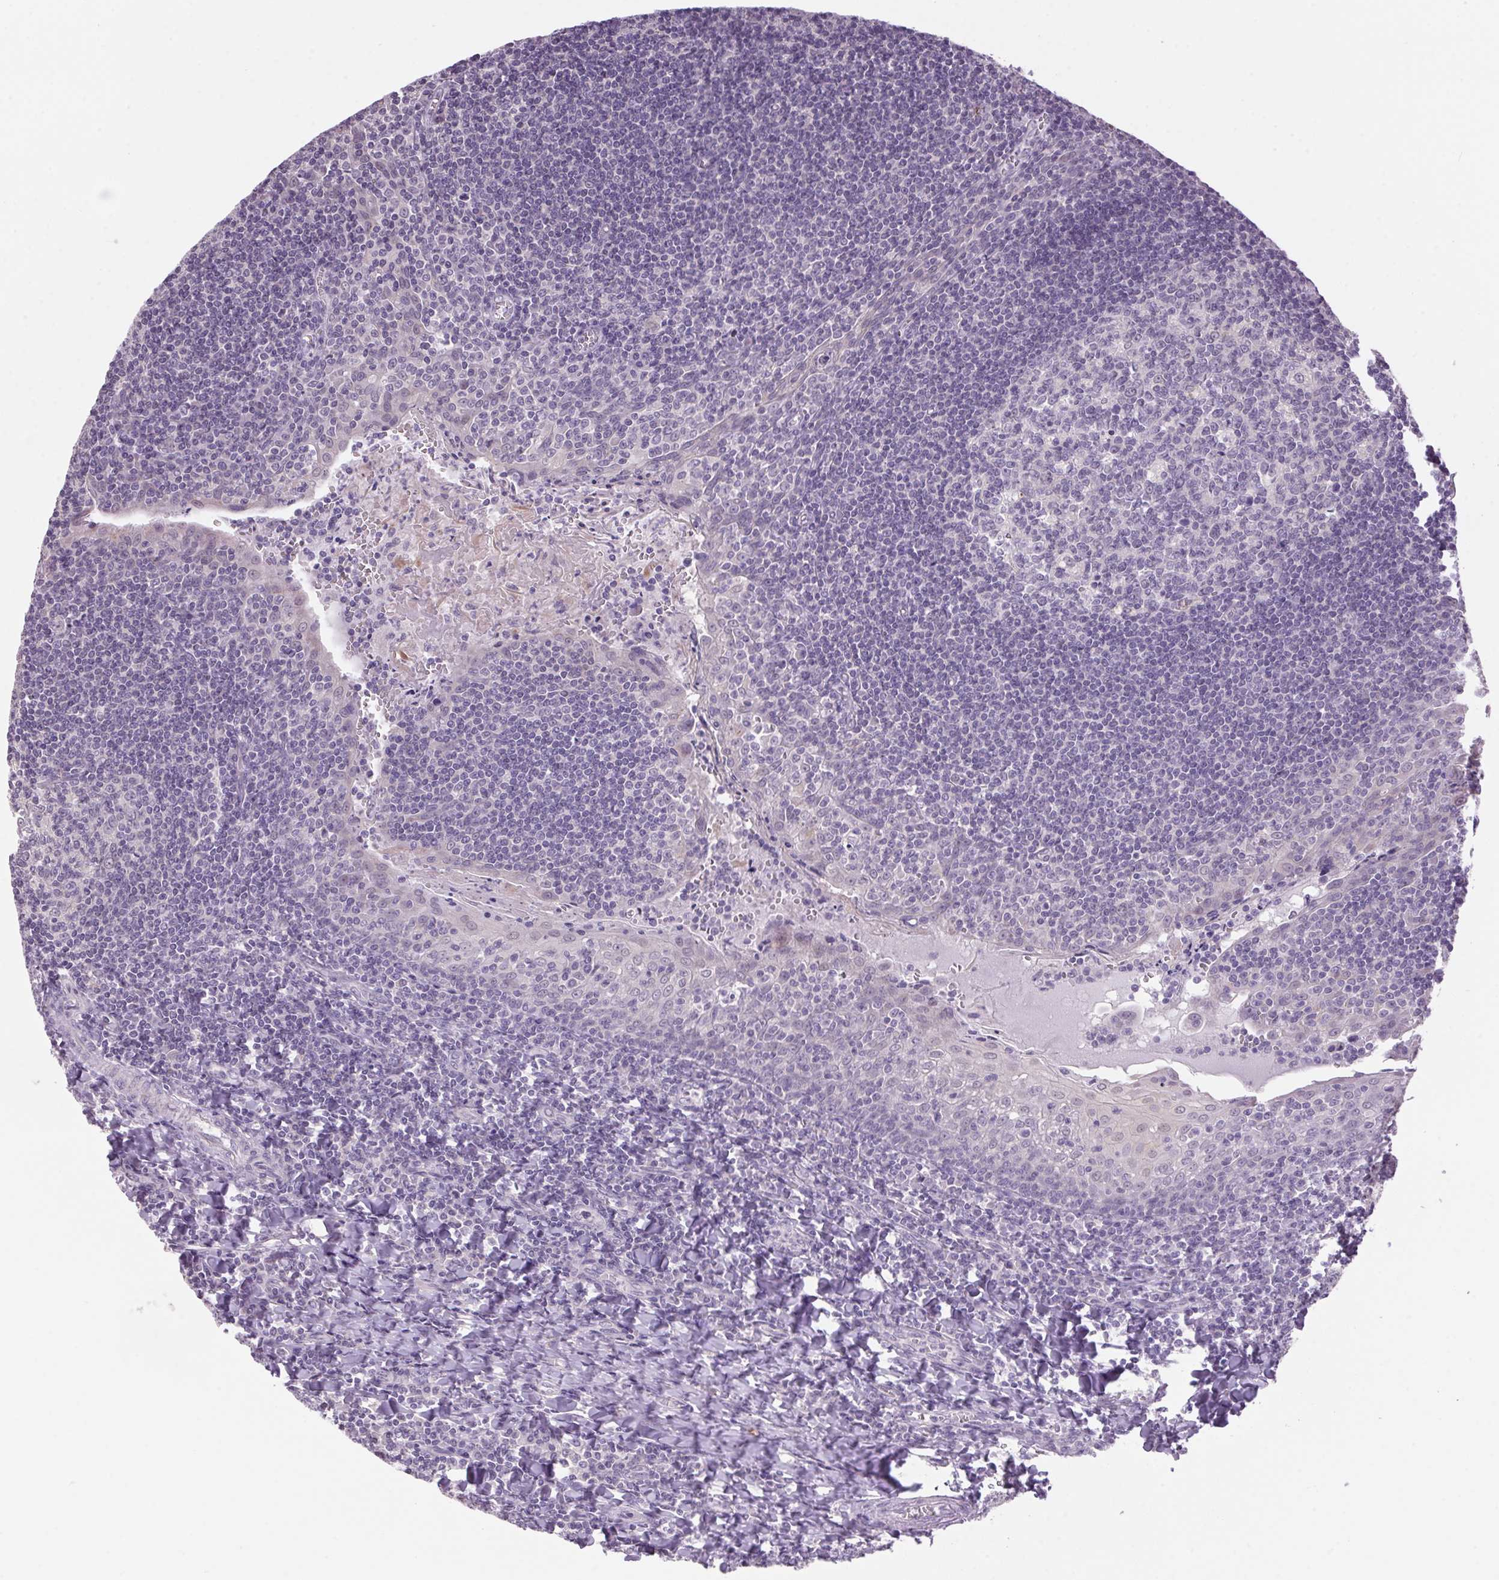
{"staining": {"intensity": "negative", "quantity": "none", "location": "none"}, "tissue": "tonsil", "cell_type": "Germinal center cells", "image_type": "normal", "snomed": [{"axis": "morphology", "description": "Normal tissue, NOS"}, {"axis": "morphology", "description": "Inflammation, NOS"}, {"axis": "topography", "description": "Tonsil"}], "caption": "There is no significant staining in germinal center cells of tonsil.", "gene": "VWA3B", "patient": {"sex": "female", "age": 31}}